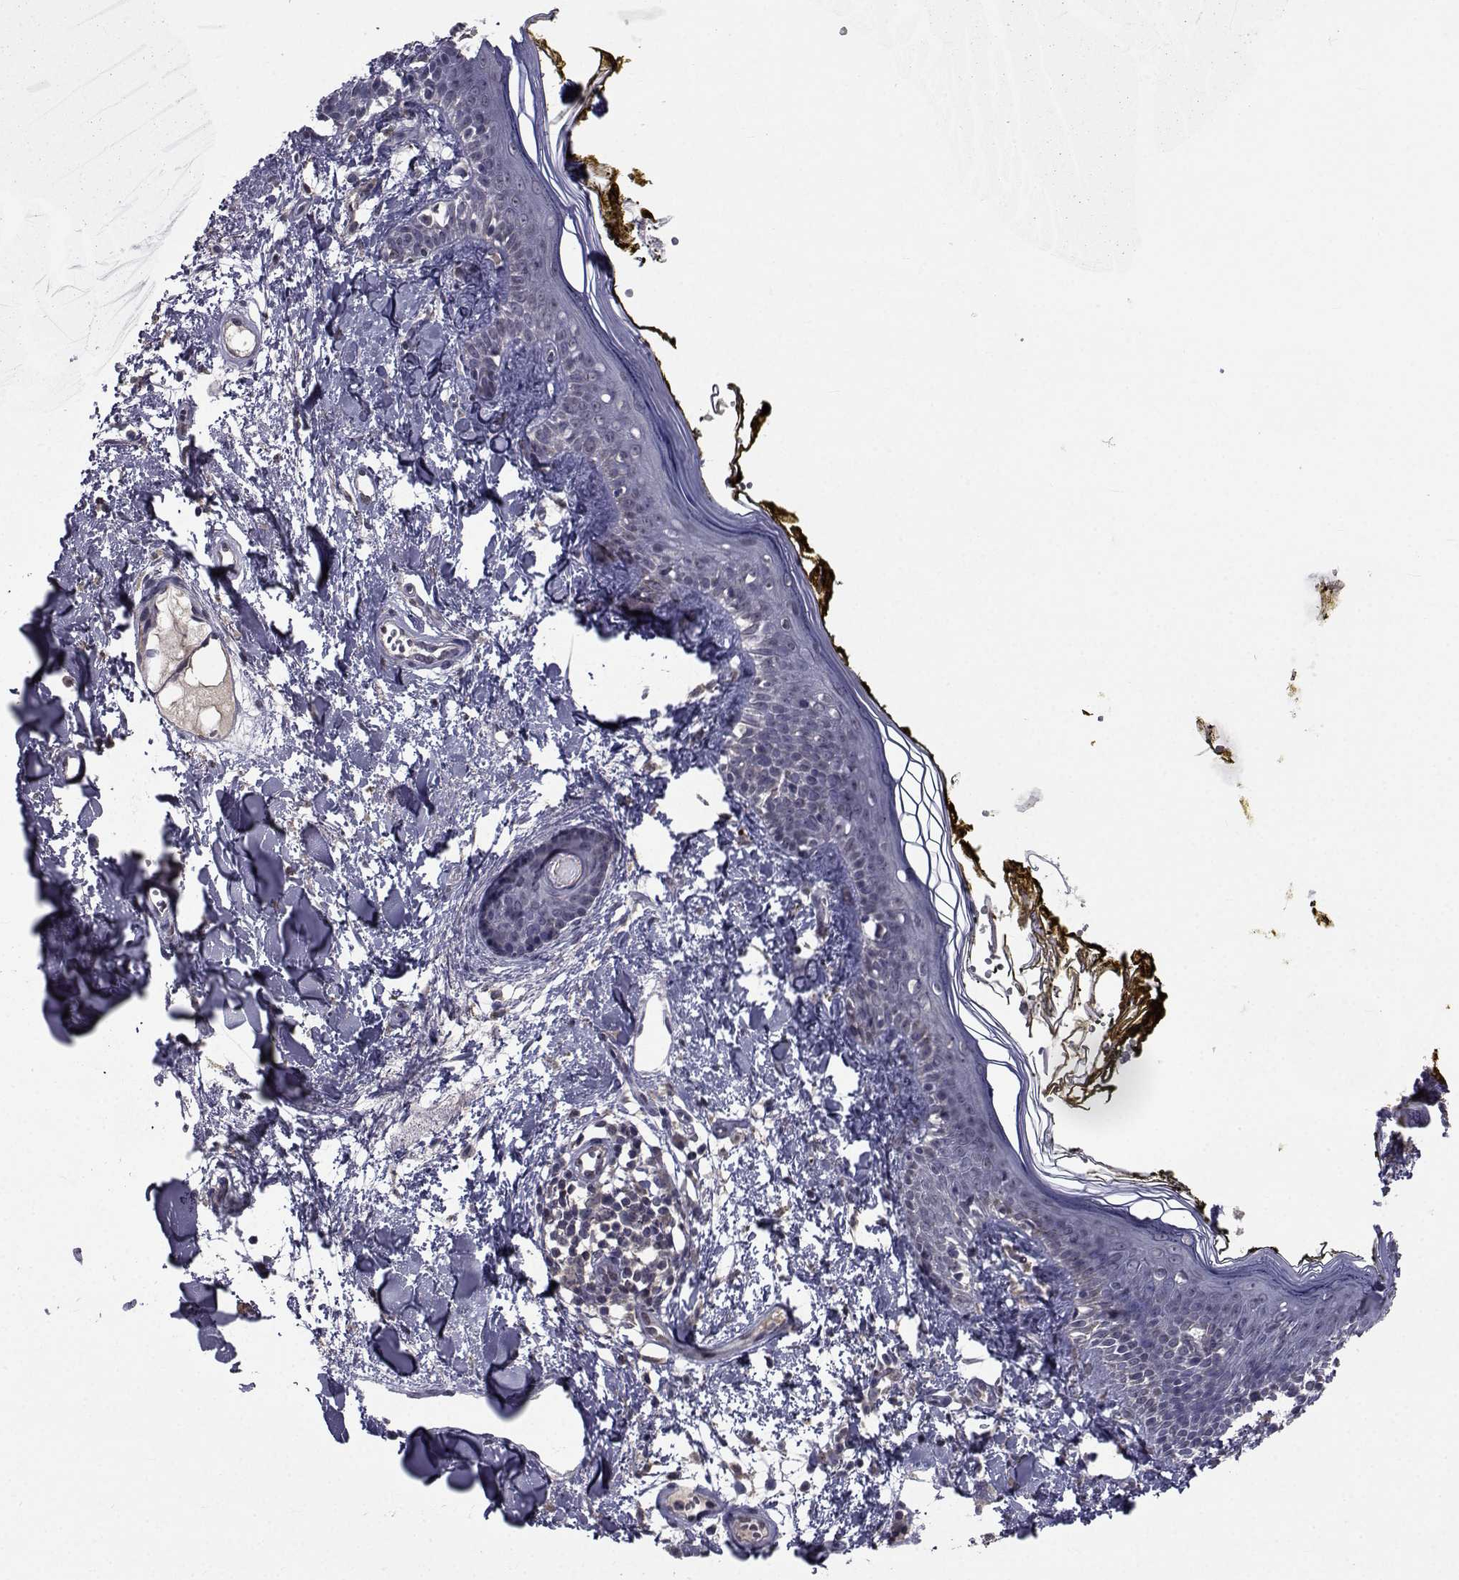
{"staining": {"intensity": "negative", "quantity": "none", "location": "none"}, "tissue": "skin", "cell_type": "Fibroblasts", "image_type": "normal", "snomed": [{"axis": "morphology", "description": "Normal tissue, NOS"}, {"axis": "topography", "description": "Skin"}], "caption": "IHC histopathology image of benign skin: human skin stained with DAB (3,3'-diaminobenzidine) reveals no significant protein staining in fibroblasts.", "gene": "CYP2S1", "patient": {"sex": "male", "age": 76}}